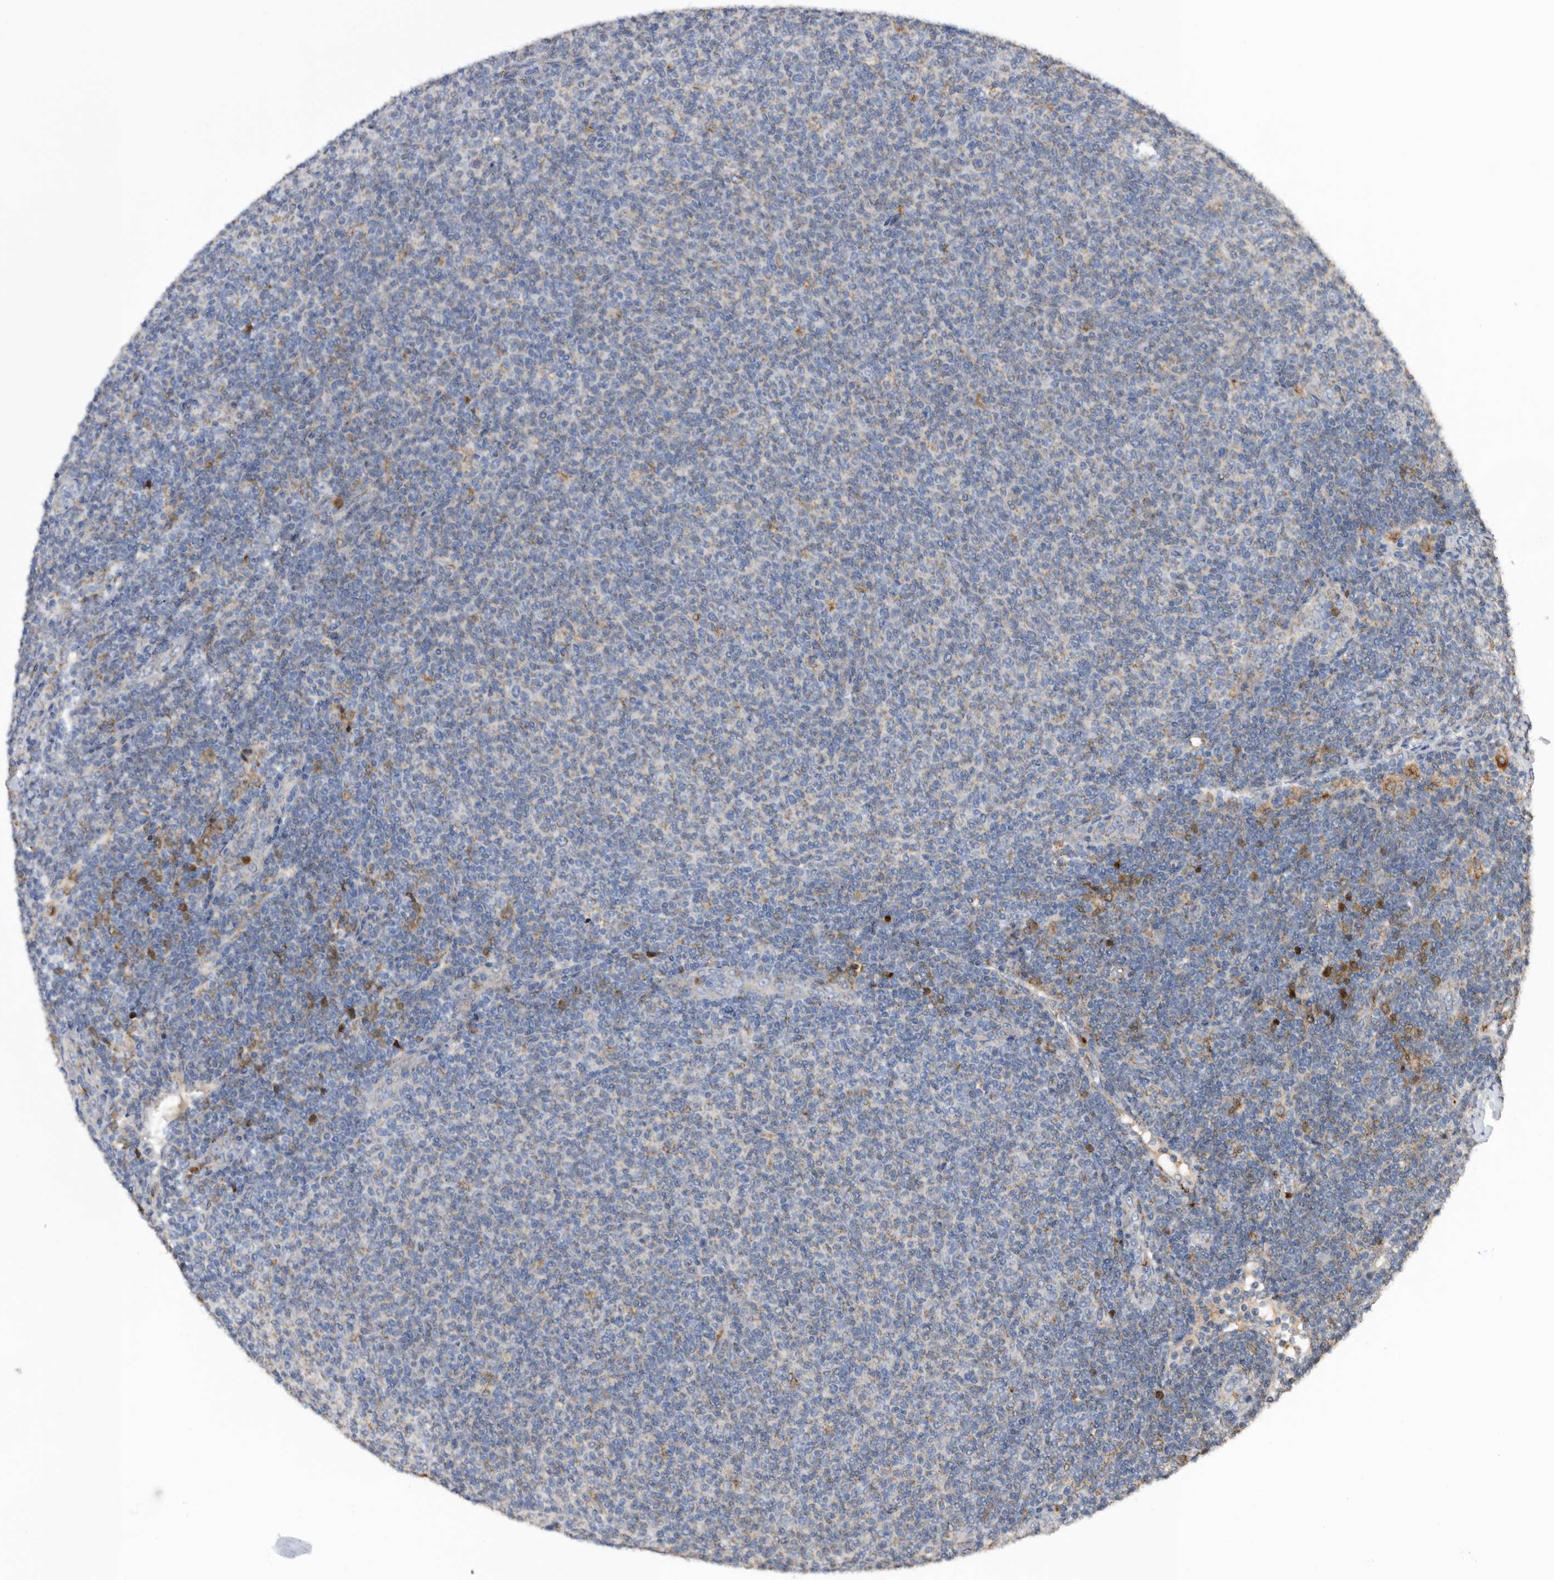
{"staining": {"intensity": "negative", "quantity": "none", "location": "none"}, "tissue": "lymphoma", "cell_type": "Tumor cells", "image_type": "cancer", "snomed": [{"axis": "morphology", "description": "Malignant lymphoma, non-Hodgkin's type, Low grade"}, {"axis": "topography", "description": "Lymph node"}], "caption": "Protein analysis of low-grade malignant lymphoma, non-Hodgkin's type demonstrates no significant staining in tumor cells. (Stains: DAB IHC with hematoxylin counter stain, Microscopy: brightfield microscopy at high magnification).", "gene": "CRISPLD2", "patient": {"sex": "male", "age": 66}}